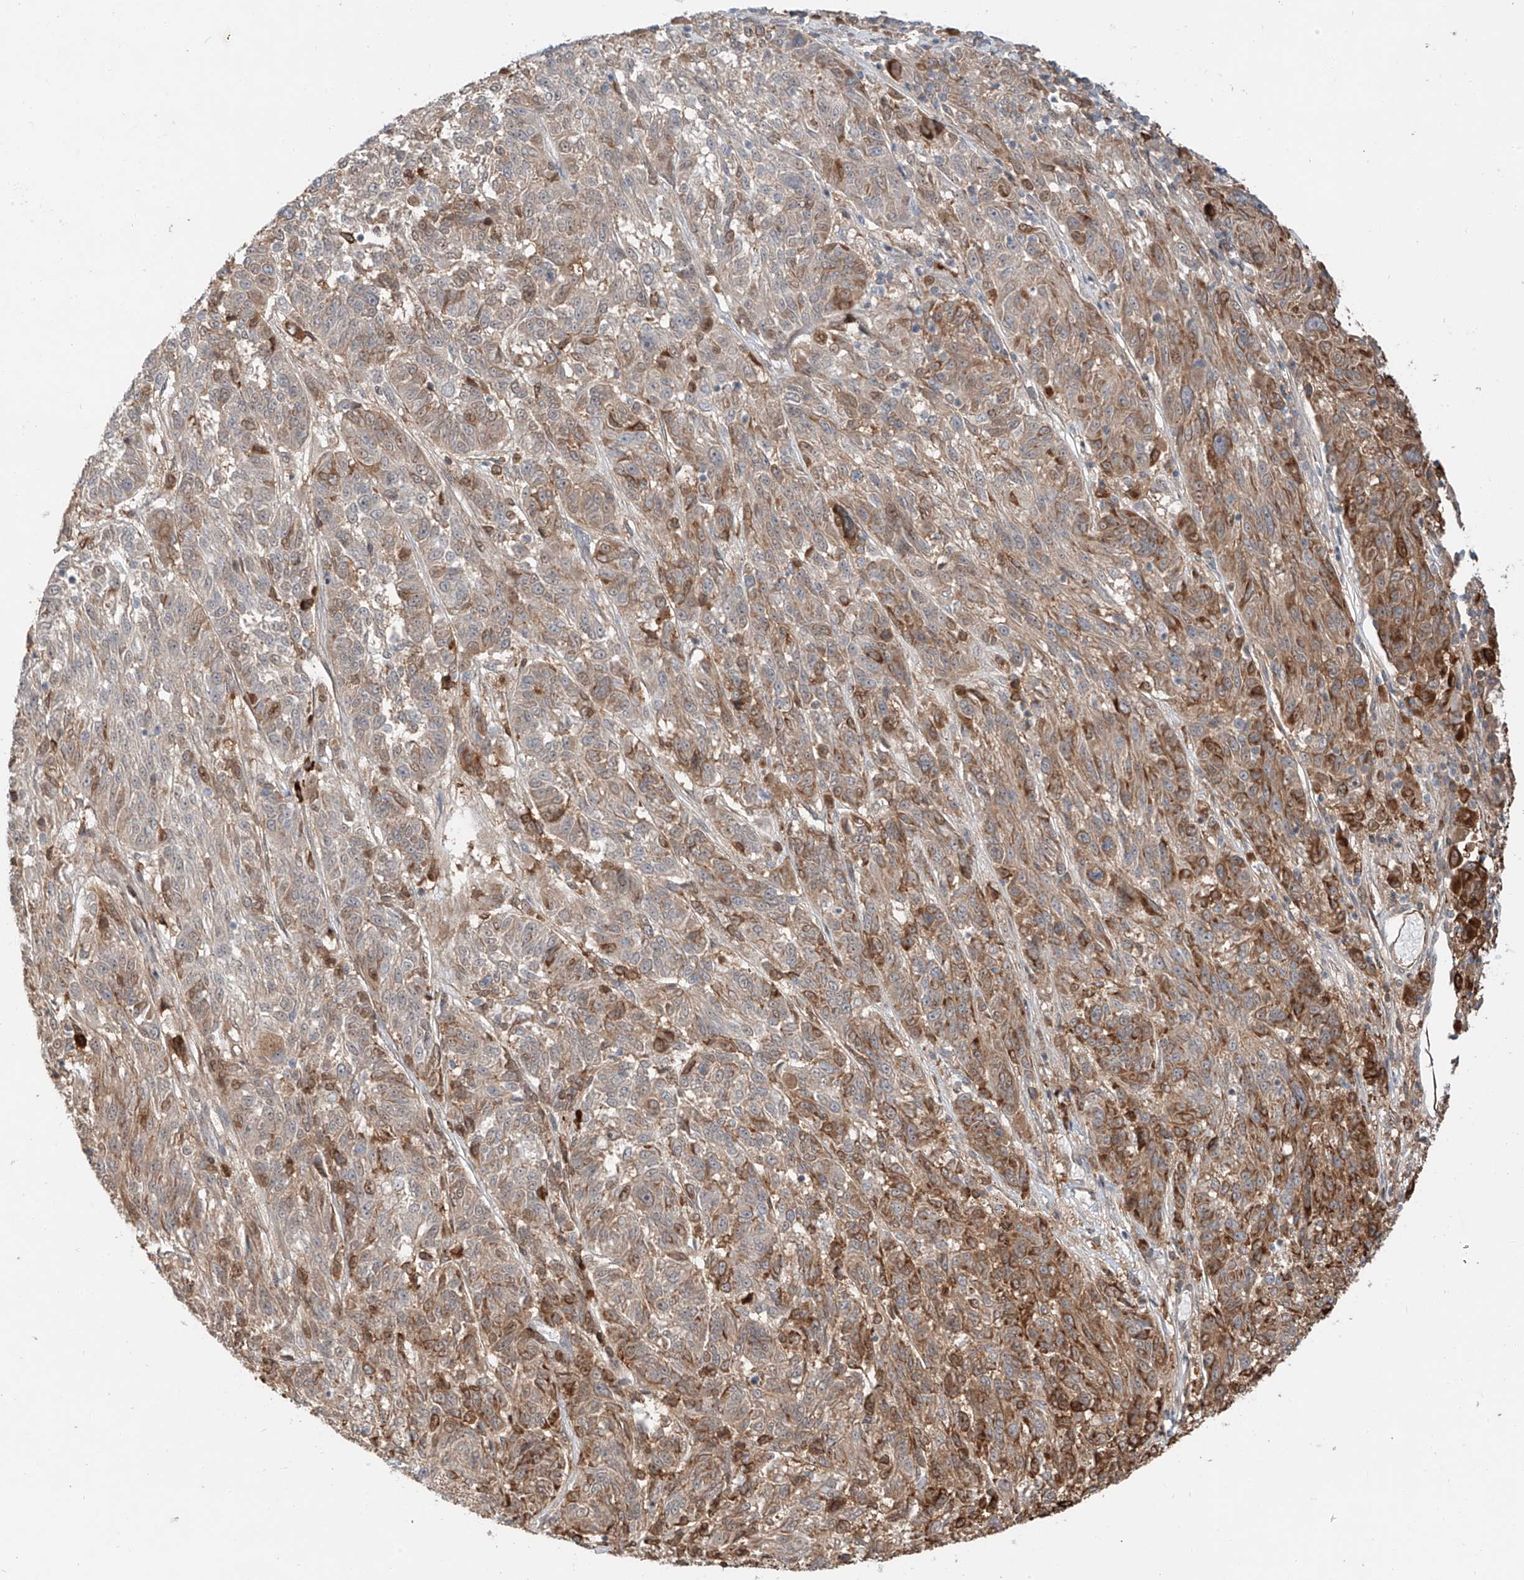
{"staining": {"intensity": "moderate", "quantity": "25%-75%", "location": "cytoplasmic/membranous"}, "tissue": "melanoma", "cell_type": "Tumor cells", "image_type": "cancer", "snomed": [{"axis": "morphology", "description": "Malignant melanoma, NOS"}, {"axis": "topography", "description": "Skin"}], "caption": "IHC (DAB) staining of human melanoma exhibits moderate cytoplasmic/membranous protein positivity in approximately 25%-75% of tumor cells.", "gene": "CEP162", "patient": {"sex": "male", "age": 53}}